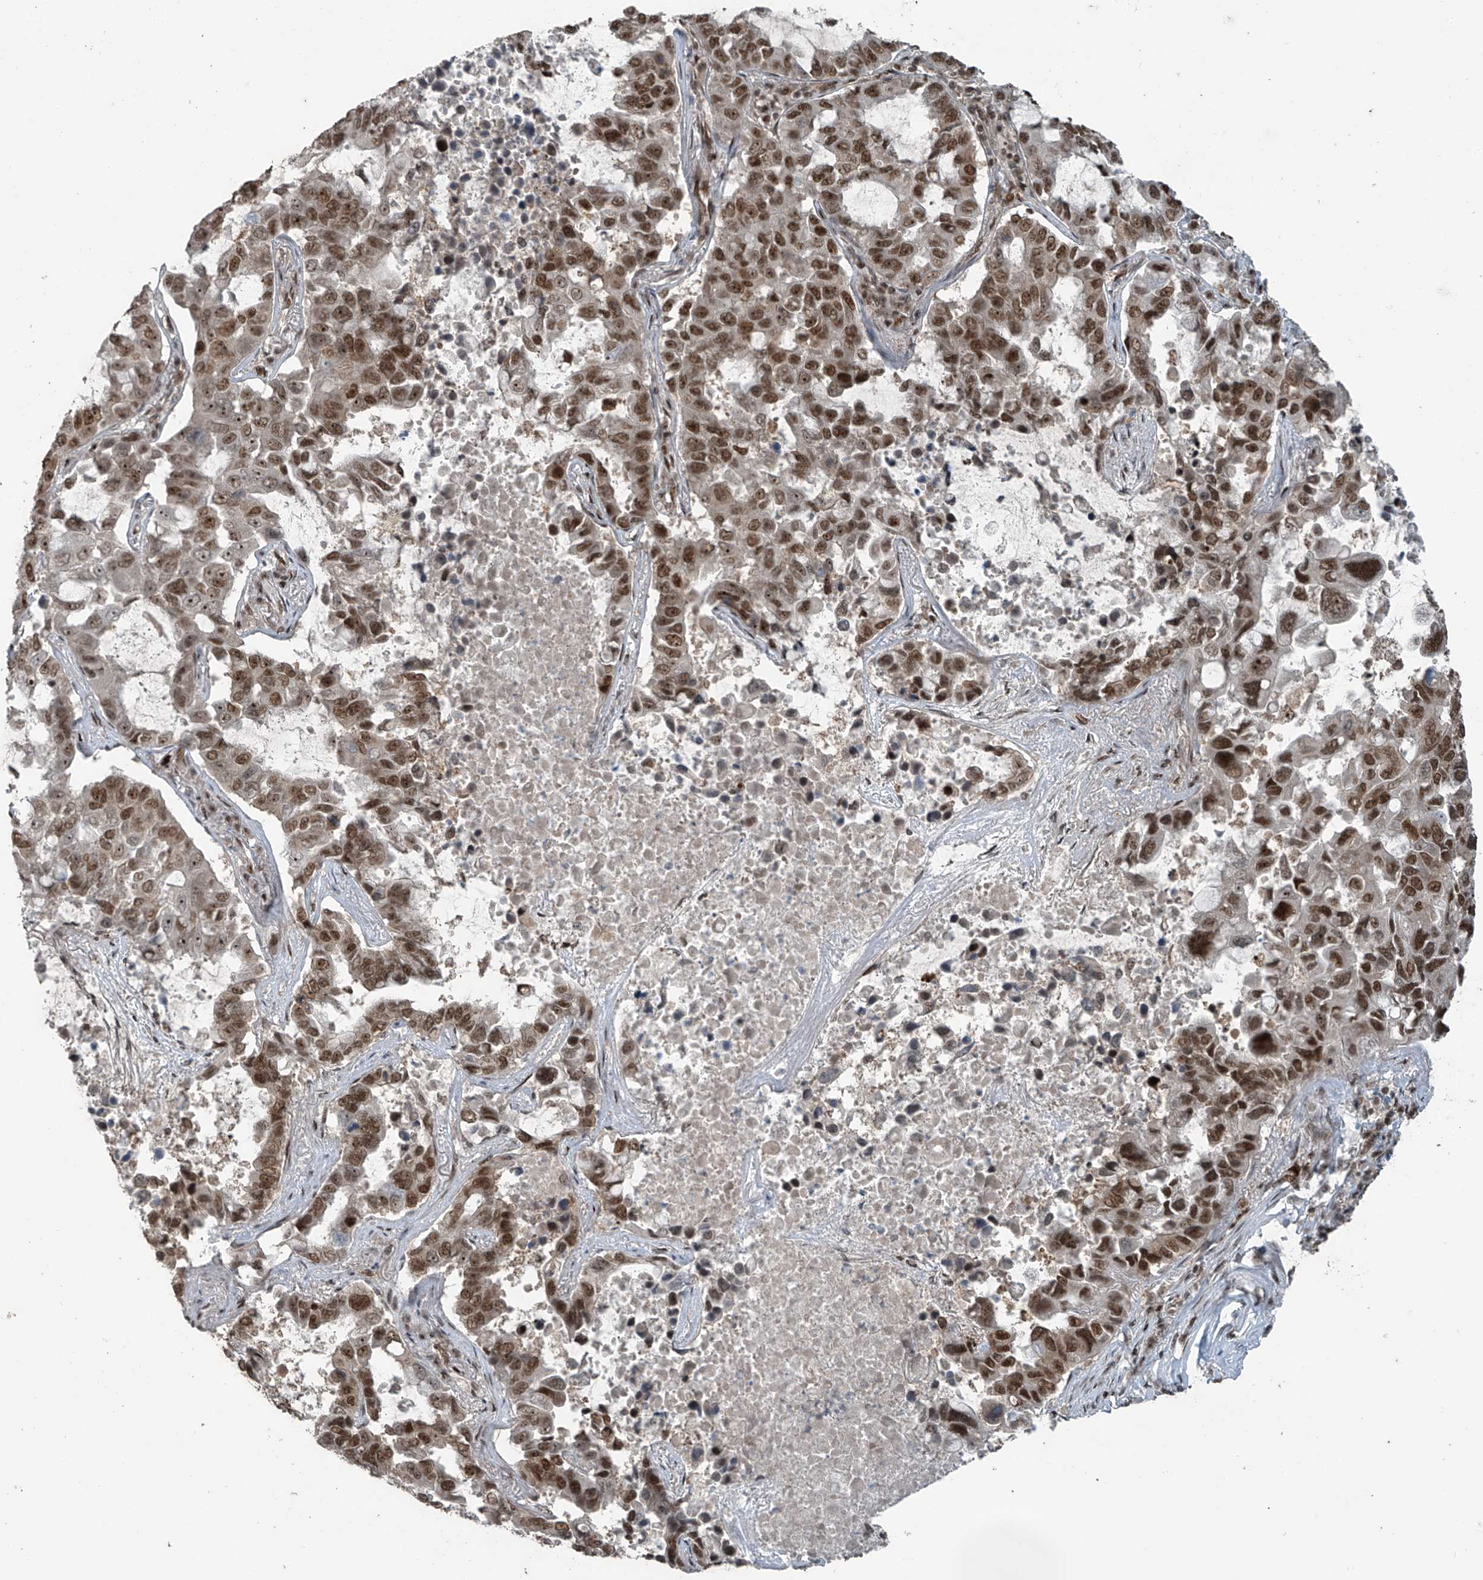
{"staining": {"intensity": "moderate", "quantity": ">75%", "location": "nuclear"}, "tissue": "lung cancer", "cell_type": "Tumor cells", "image_type": "cancer", "snomed": [{"axis": "morphology", "description": "Adenocarcinoma, NOS"}, {"axis": "topography", "description": "Lung"}], "caption": "High-power microscopy captured an immunohistochemistry (IHC) histopathology image of lung cancer (adenocarcinoma), revealing moderate nuclear positivity in approximately >75% of tumor cells.", "gene": "PCNP", "patient": {"sex": "male", "age": 64}}